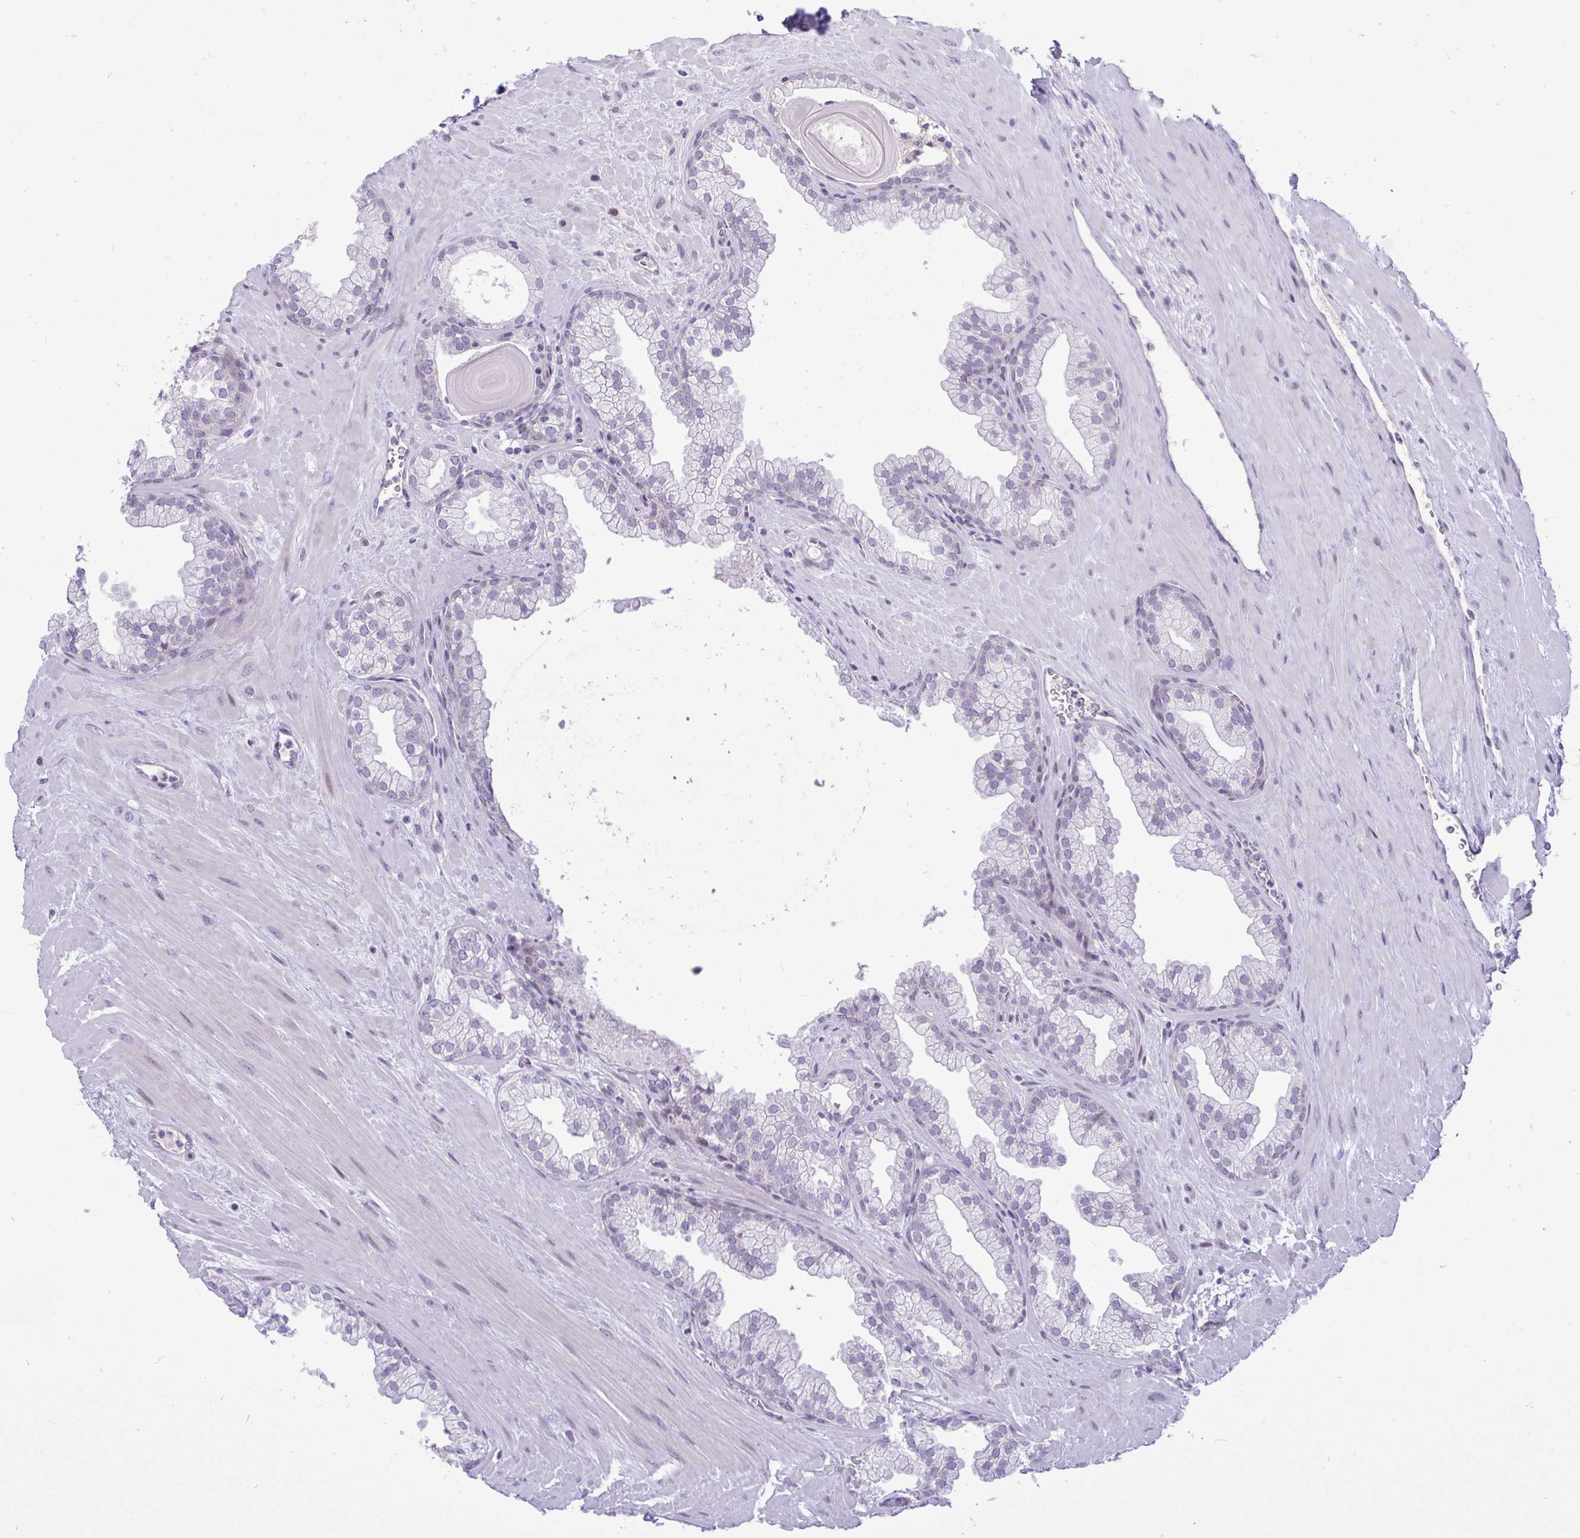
{"staining": {"intensity": "negative", "quantity": "none", "location": "none"}, "tissue": "prostate", "cell_type": "Glandular cells", "image_type": "normal", "snomed": [{"axis": "morphology", "description": "Normal tissue, NOS"}, {"axis": "topography", "description": "Prostate"}, {"axis": "topography", "description": "Peripheral nerve tissue"}], "caption": "A high-resolution micrograph shows immunohistochemistry staining of normal prostate, which exhibits no significant positivity in glandular cells.", "gene": "EPOP", "patient": {"sex": "male", "age": 61}}